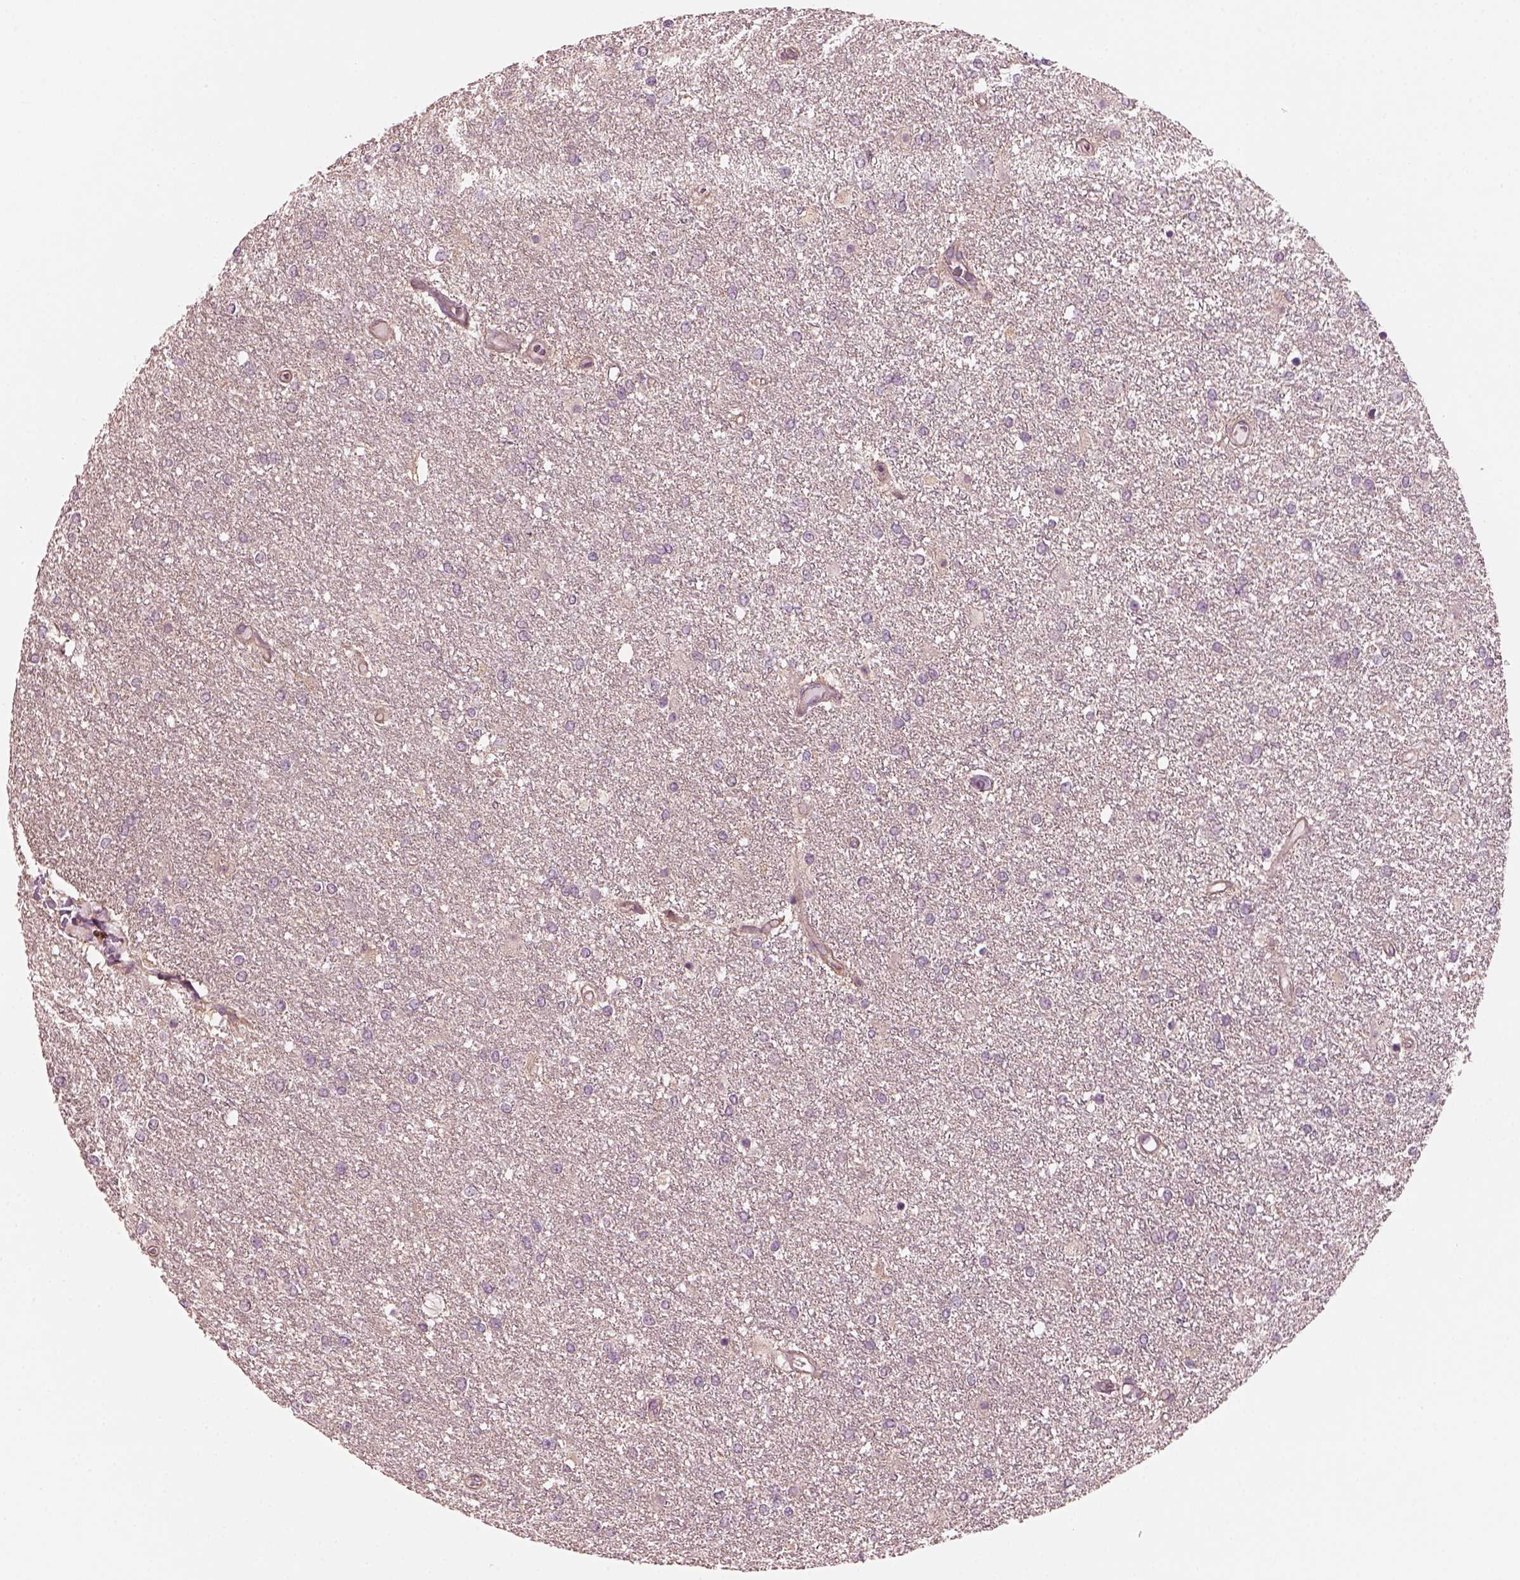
{"staining": {"intensity": "negative", "quantity": "none", "location": "none"}, "tissue": "glioma", "cell_type": "Tumor cells", "image_type": "cancer", "snomed": [{"axis": "morphology", "description": "Glioma, malignant, High grade"}, {"axis": "topography", "description": "Brain"}], "caption": "Micrograph shows no significant protein staining in tumor cells of malignant glioma (high-grade).", "gene": "ODAD1", "patient": {"sex": "female", "age": 61}}